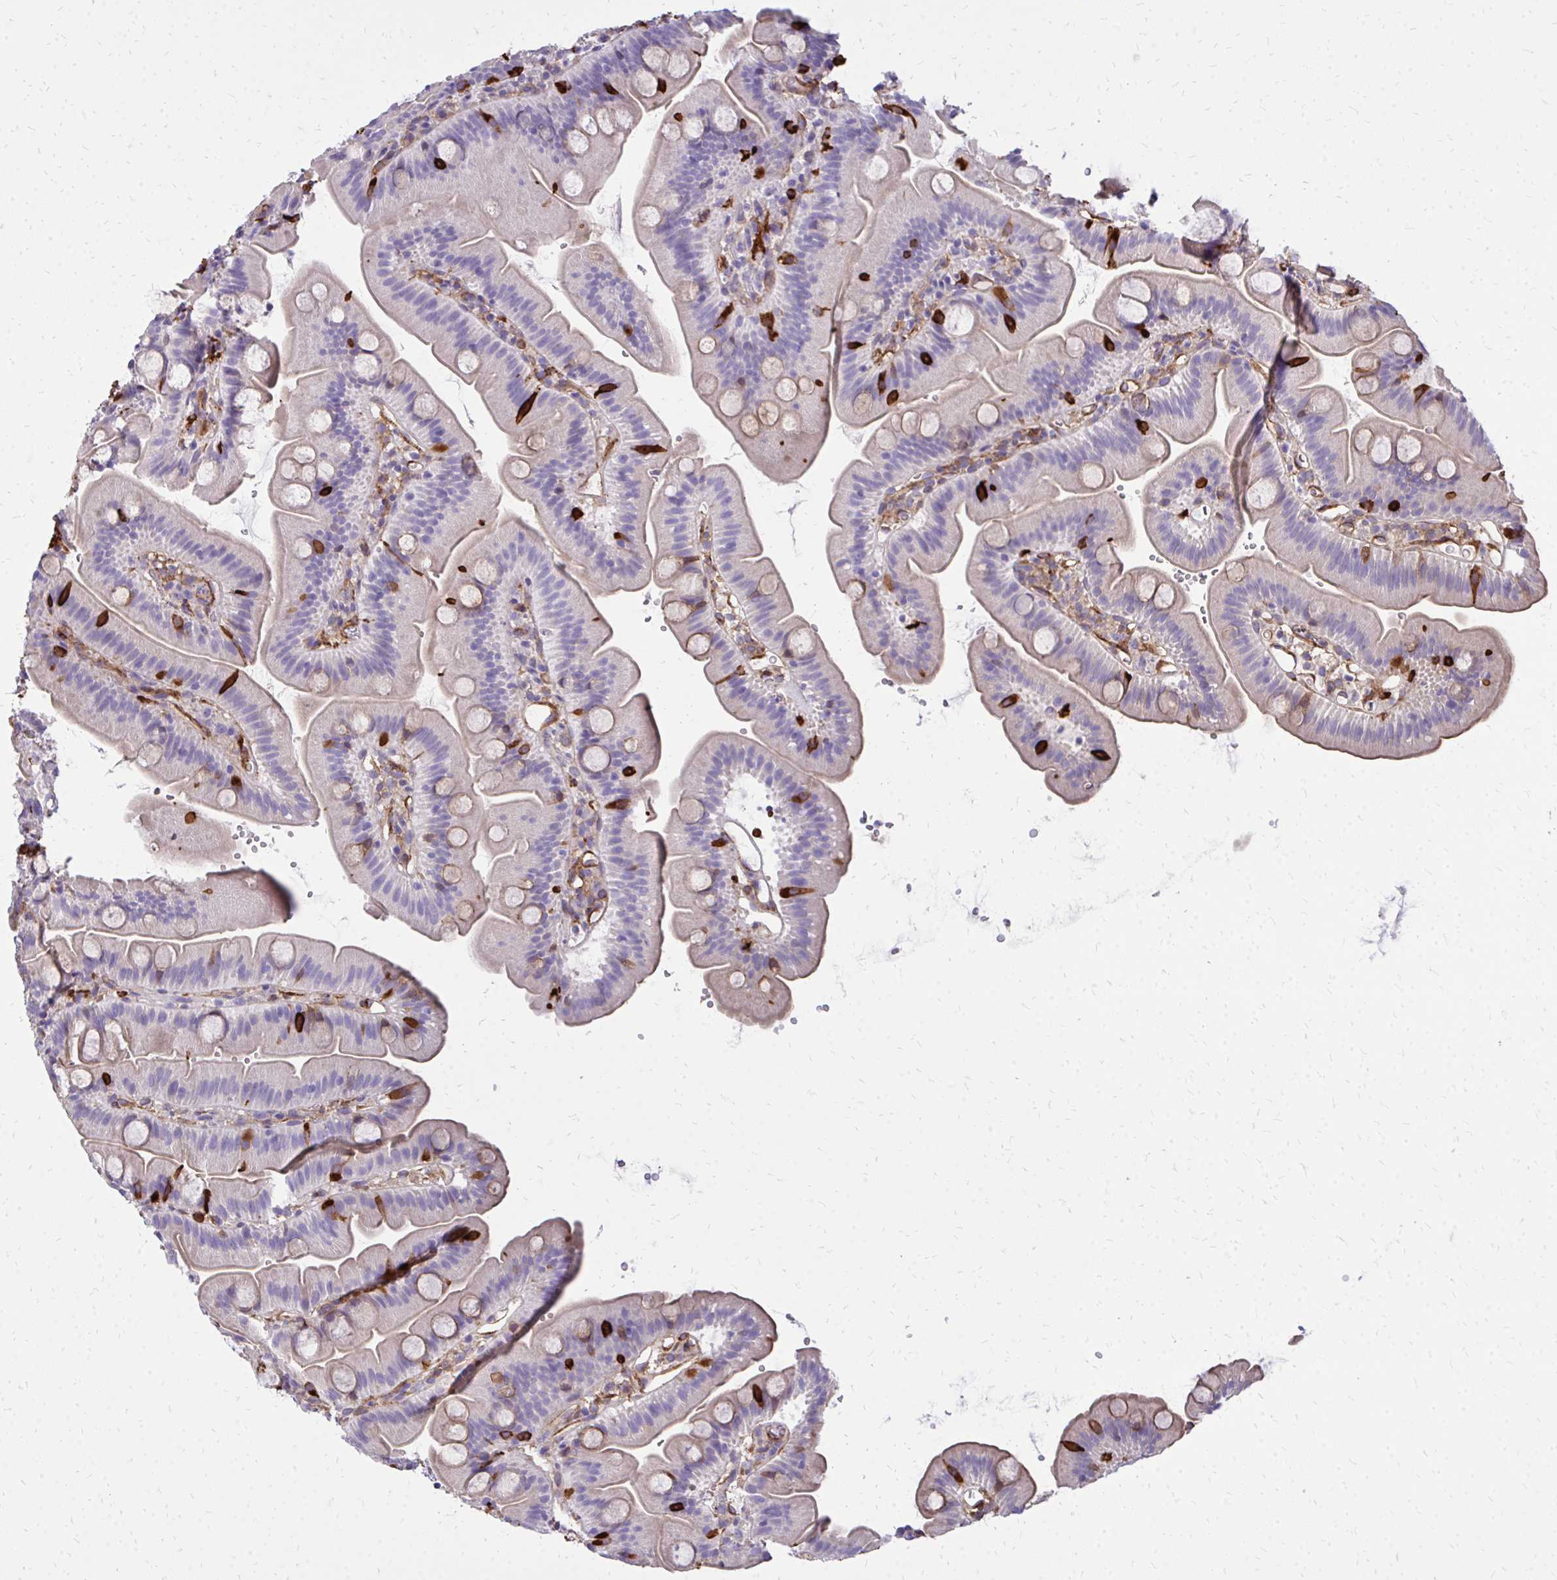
{"staining": {"intensity": "strong", "quantity": "25%-75%", "location": "cytoplasmic/membranous"}, "tissue": "small intestine", "cell_type": "Glandular cells", "image_type": "normal", "snomed": [{"axis": "morphology", "description": "Normal tissue, NOS"}, {"axis": "topography", "description": "Small intestine"}], "caption": "An immunohistochemistry (IHC) image of benign tissue is shown. Protein staining in brown shows strong cytoplasmic/membranous positivity in small intestine within glandular cells.", "gene": "MARCKSL1", "patient": {"sex": "female", "age": 68}}